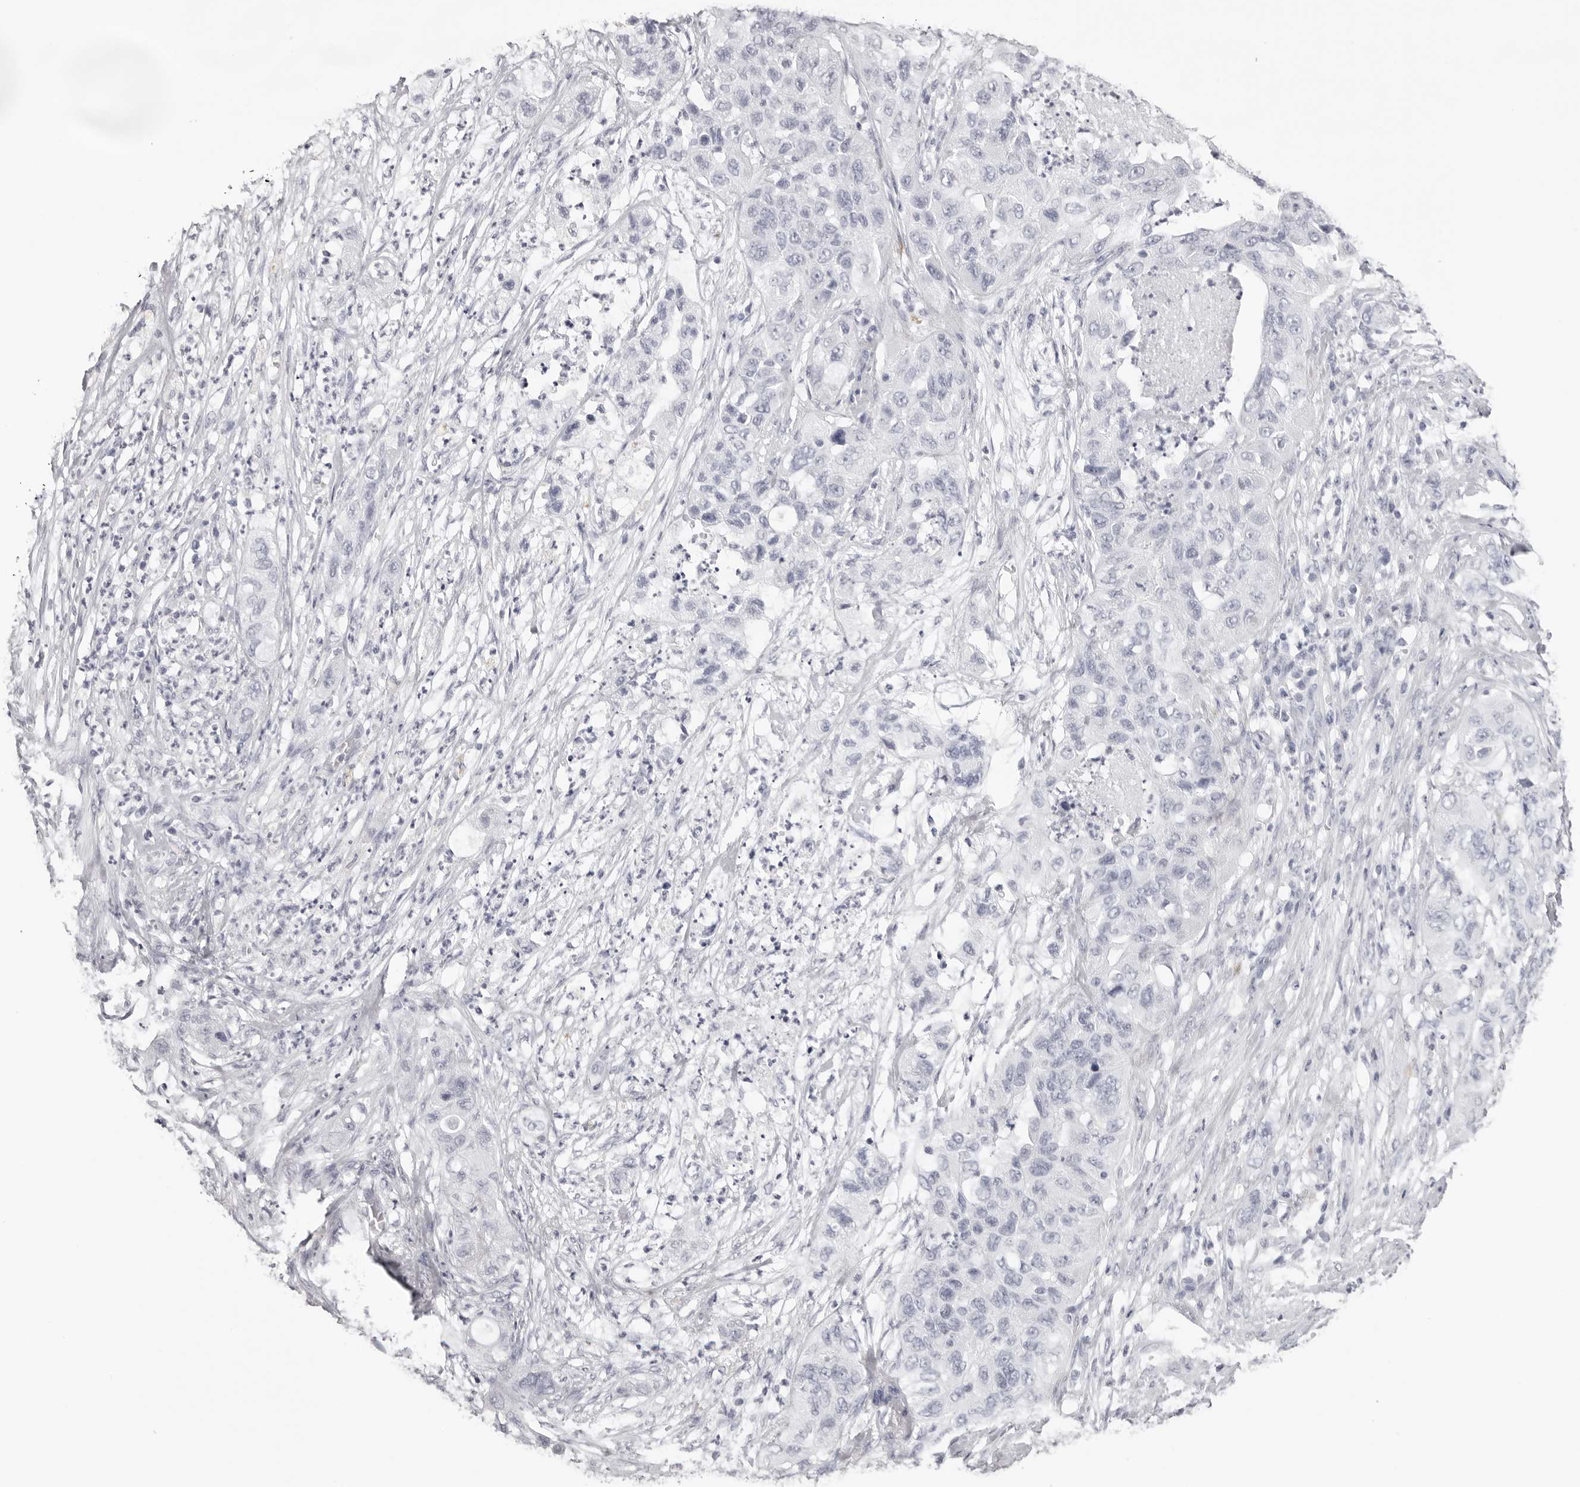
{"staining": {"intensity": "negative", "quantity": "none", "location": "none"}, "tissue": "pancreatic cancer", "cell_type": "Tumor cells", "image_type": "cancer", "snomed": [{"axis": "morphology", "description": "Adenocarcinoma, NOS"}, {"axis": "topography", "description": "Pancreas"}], "caption": "There is no significant staining in tumor cells of pancreatic cancer (adenocarcinoma).", "gene": "CST1", "patient": {"sex": "female", "age": 78}}